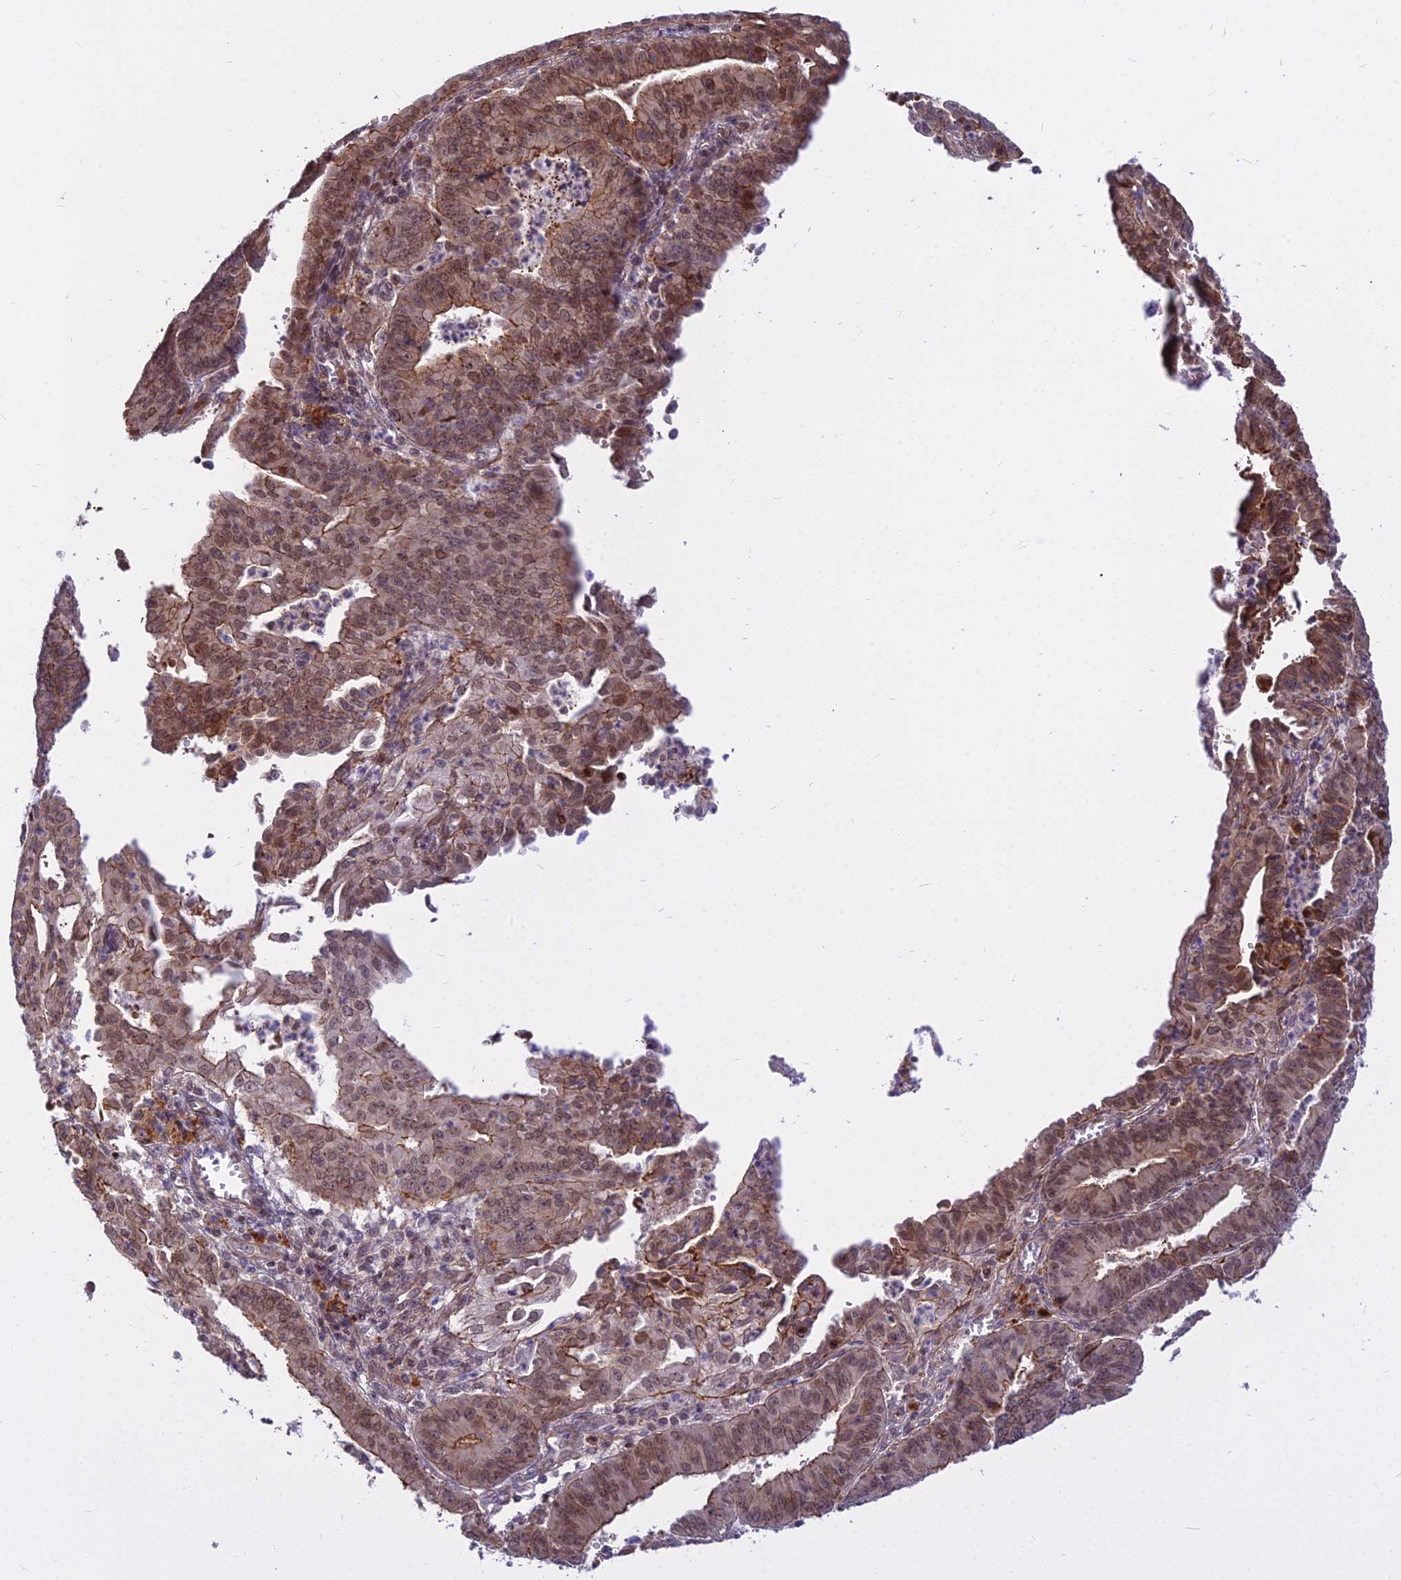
{"staining": {"intensity": "moderate", "quantity": ">75%", "location": "cytoplasmic/membranous,nuclear"}, "tissue": "endometrial cancer", "cell_type": "Tumor cells", "image_type": "cancer", "snomed": [{"axis": "morphology", "description": "Adenocarcinoma, NOS"}, {"axis": "topography", "description": "Endometrium"}], "caption": "Tumor cells demonstrate moderate cytoplasmic/membranous and nuclear expression in about >75% of cells in endometrial cancer.", "gene": "GLYATL3", "patient": {"sex": "female", "age": 73}}